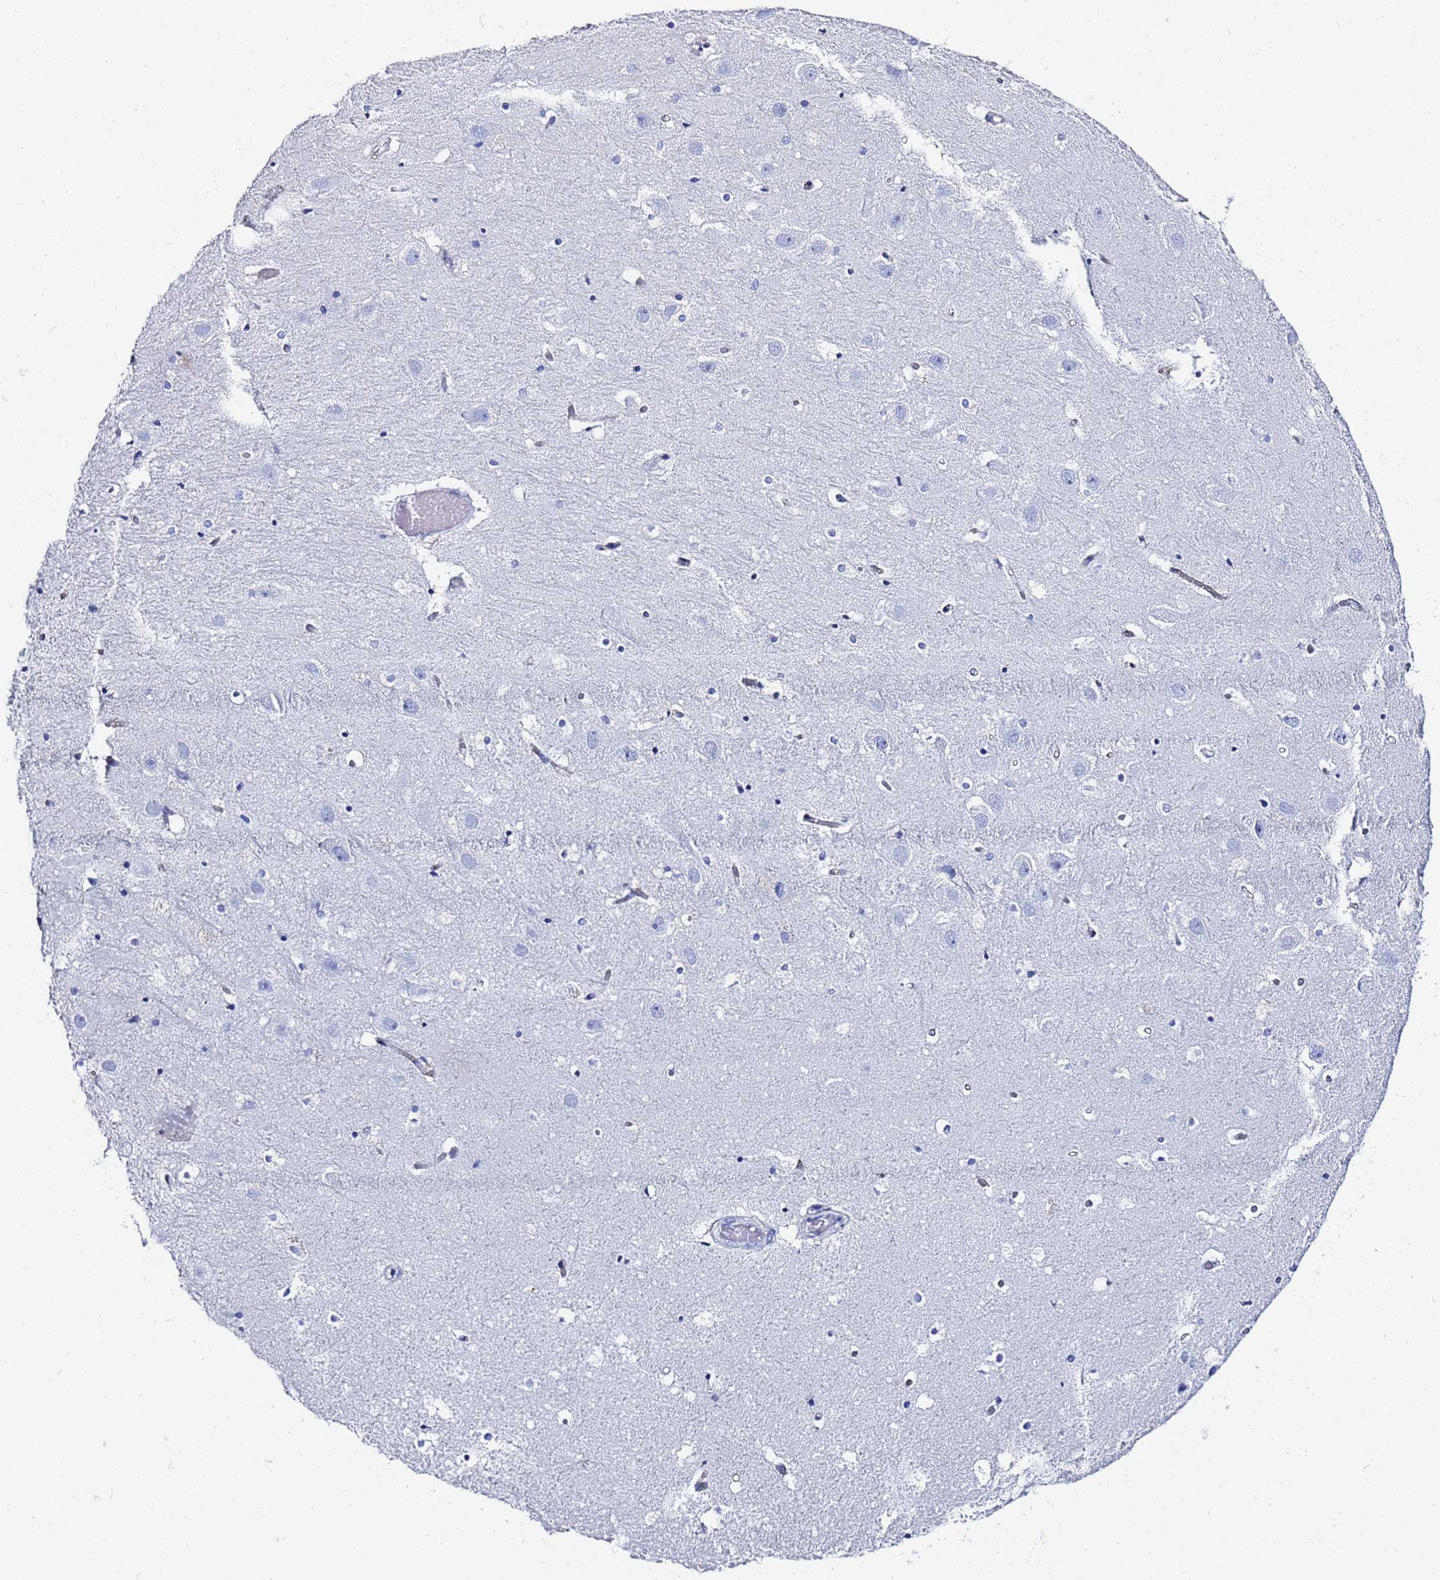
{"staining": {"intensity": "negative", "quantity": "none", "location": "none"}, "tissue": "hippocampus", "cell_type": "Glial cells", "image_type": "normal", "snomed": [{"axis": "morphology", "description": "Normal tissue, NOS"}, {"axis": "topography", "description": "Hippocampus"}], "caption": "Immunohistochemistry micrograph of normal hippocampus: hippocampus stained with DAB displays no significant protein expression in glial cells. (DAB (3,3'-diaminobenzidine) immunohistochemistry visualized using brightfield microscopy, high magnification).", "gene": "GGT1", "patient": {"sex": "female", "age": 52}}